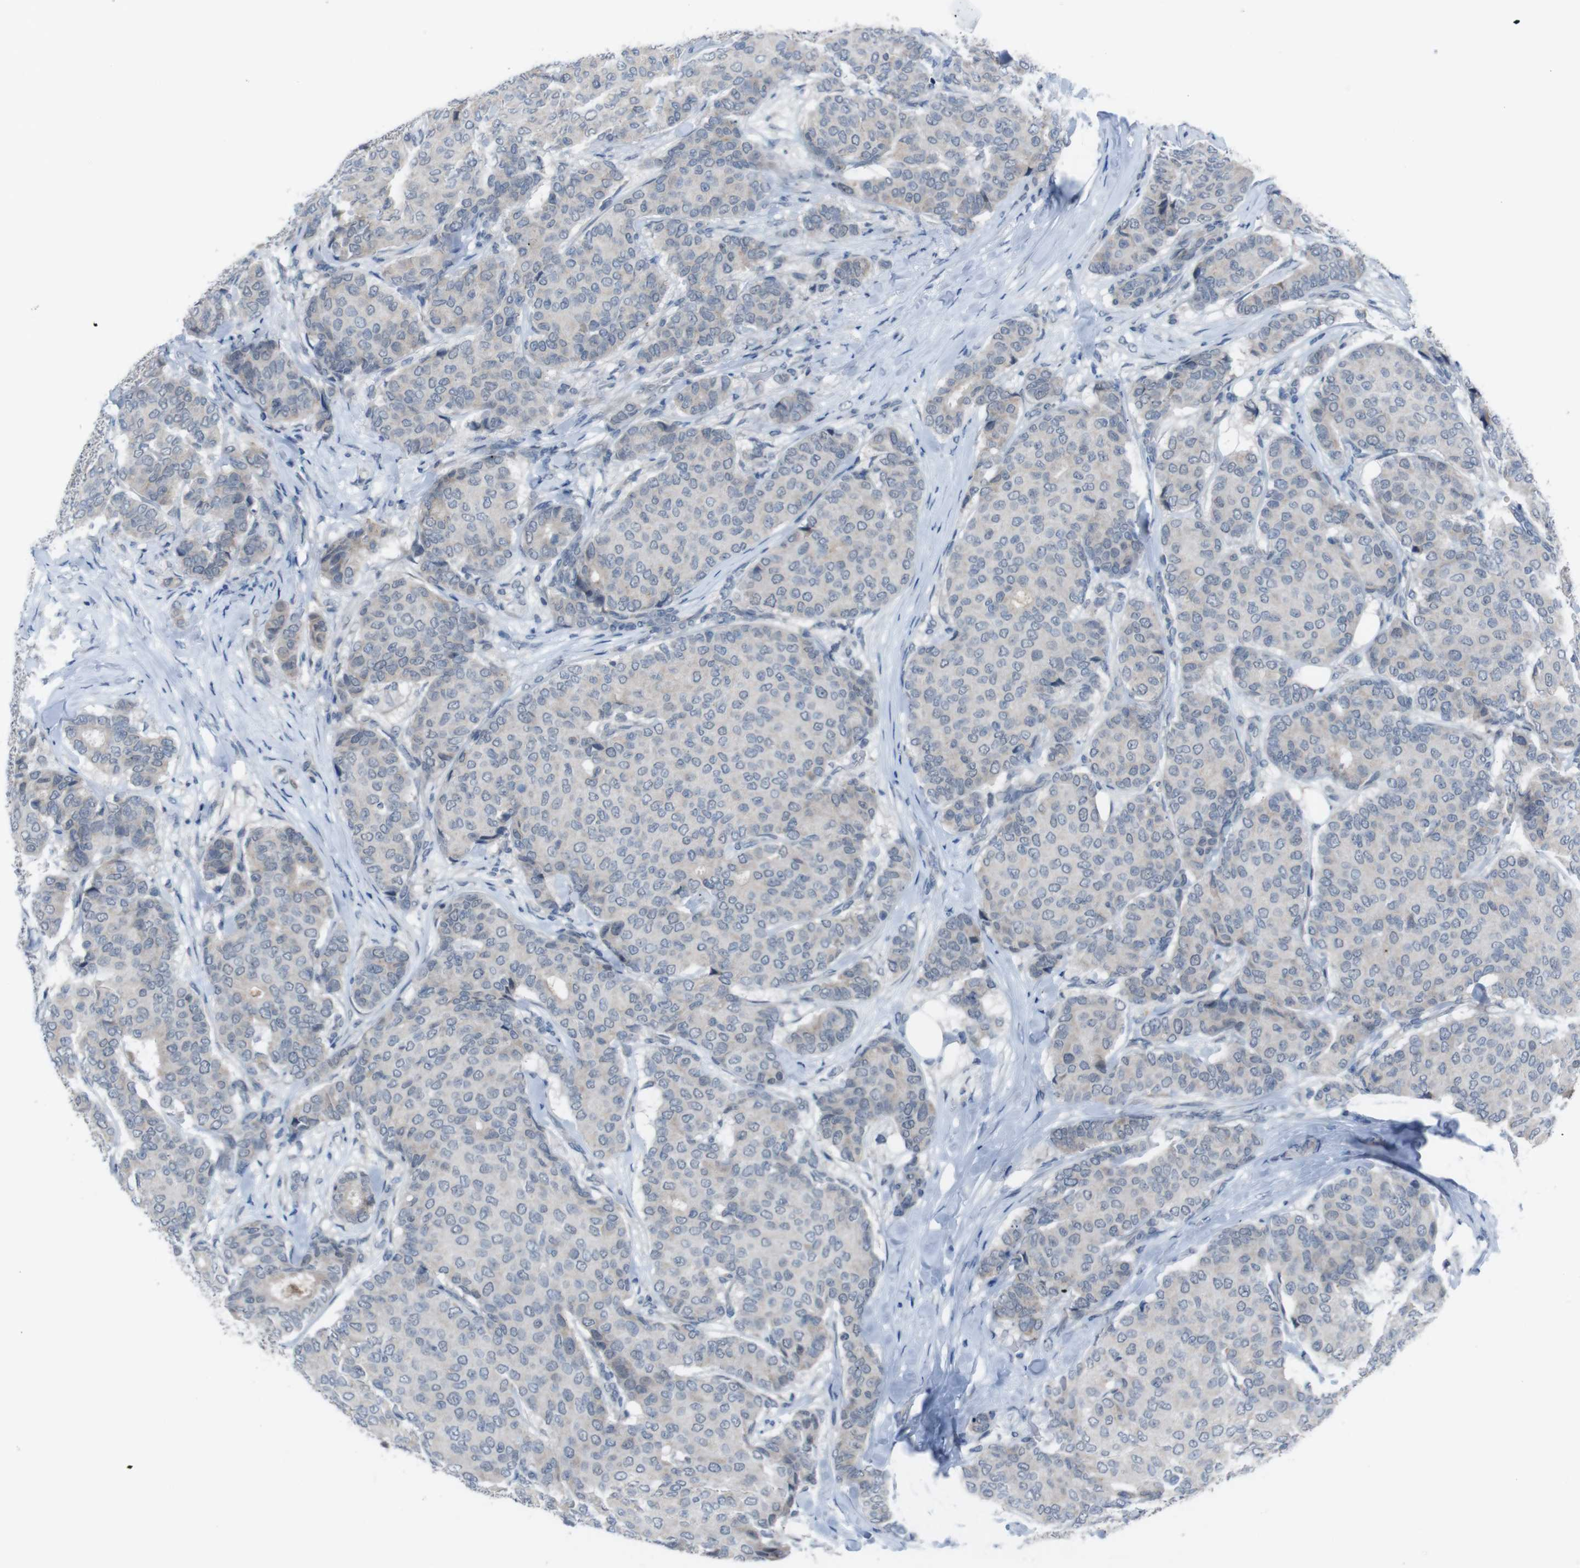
{"staining": {"intensity": "weak", "quantity": "<25%", "location": "cytoplasmic/membranous"}, "tissue": "breast cancer", "cell_type": "Tumor cells", "image_type": "cancer", "snomed": [{"axis": "morphology", "description": "Duct carcinoma"}, {"axis": "topography", "description": "Breast"}], "caption": "IHC micrograph of human breast cancer stained for a protein (brown), which reveals no staining in tumor cells.", "gene": "CDH22", "patient": {"sex": "female", "age": 75}}